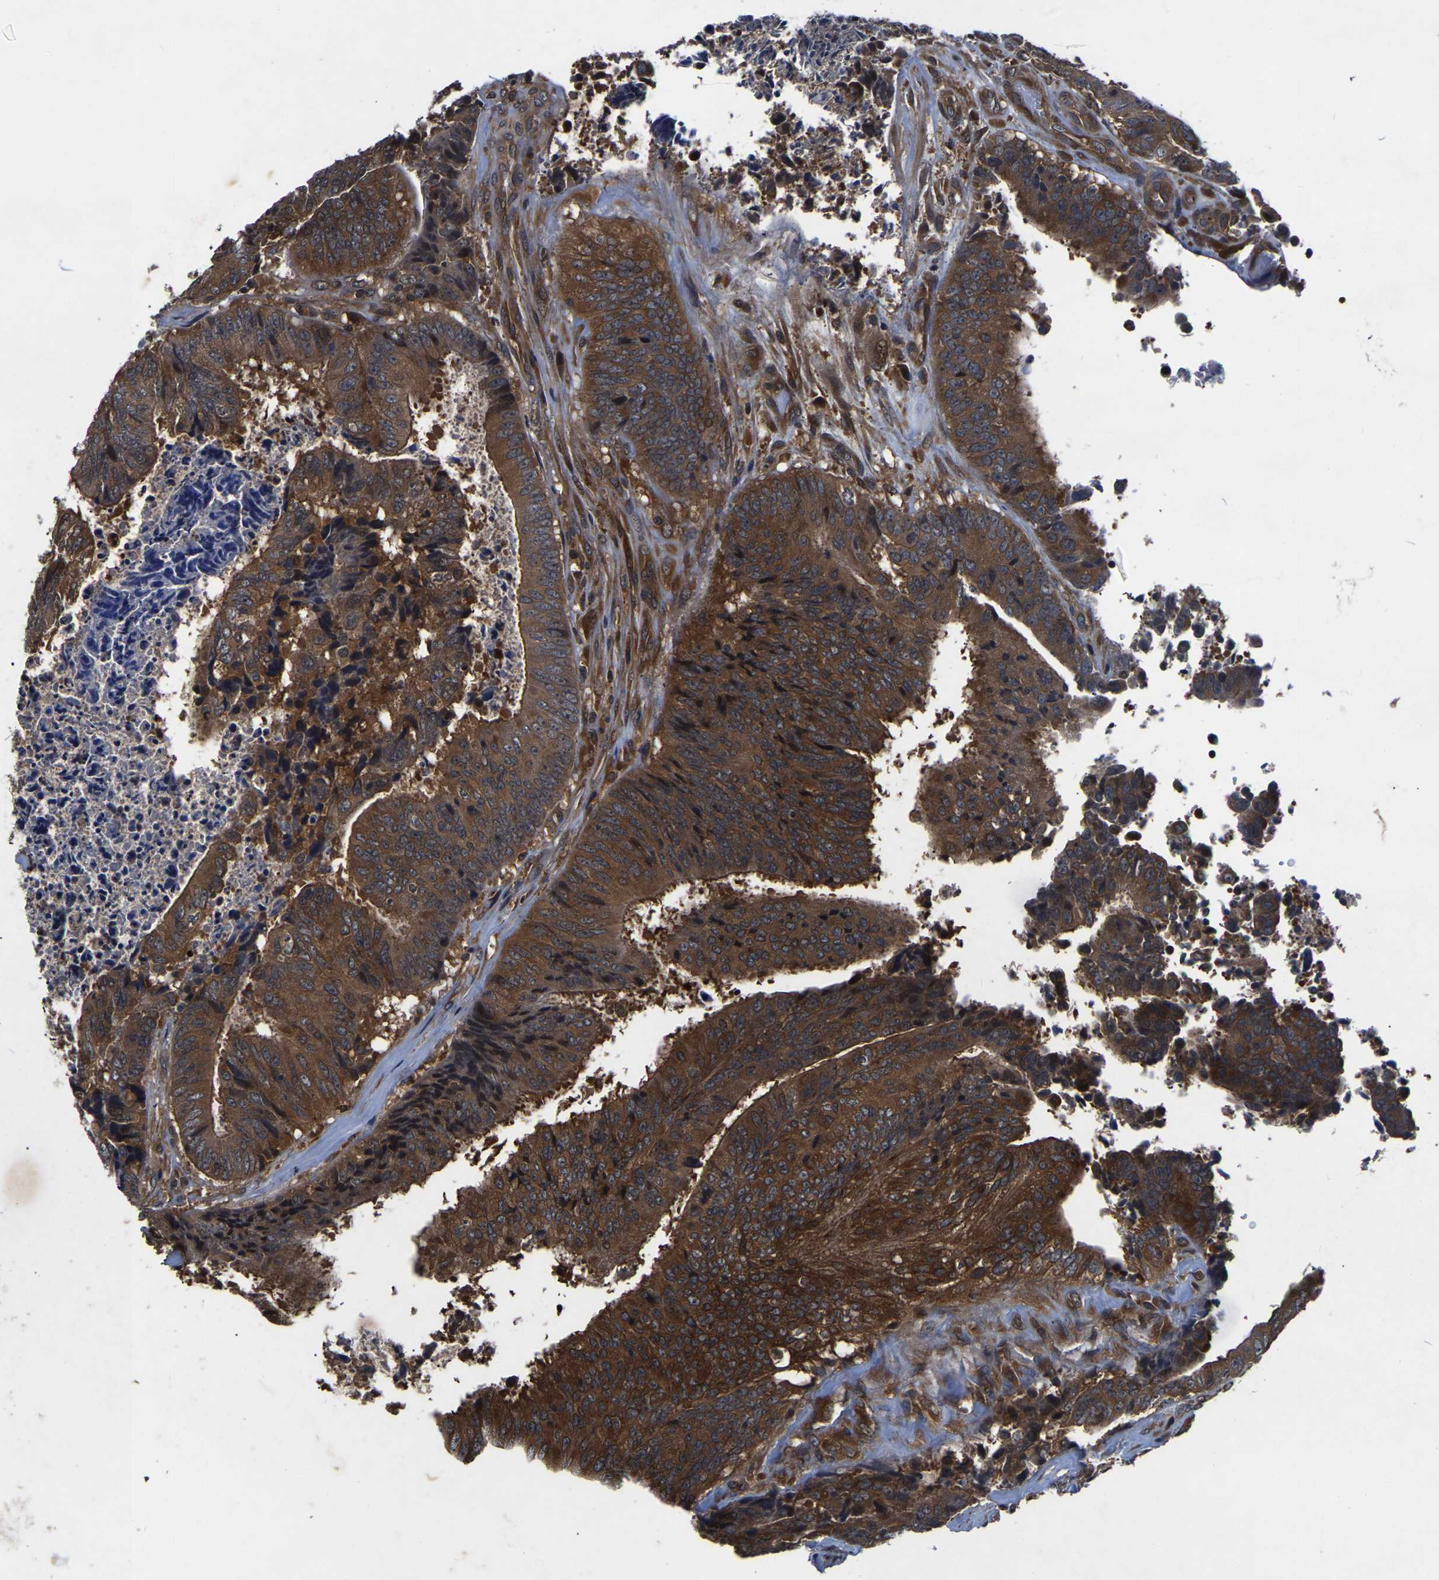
{"staining": {"intensity": "strong", "quantity": ">75%", "location": "cytoplasmic/membranous"}, "tissue": "colorectal cancer", "cell_type": "Tumor cells", "image_type": "cancer", "snomed": [{"axis": "morphology", "description": "Adenocarcinoma, NOS"}, {"axis": "topography", "description": "Rectum"}], "caption": "There is high levels of strong cytoplasmic/membranous staining in tumor cells of colorectal cancer, as demonstrated by immunohistochemical staining (brown color).", "gene": "FGD5", "patient": {"sex": "male", "age": 72}}